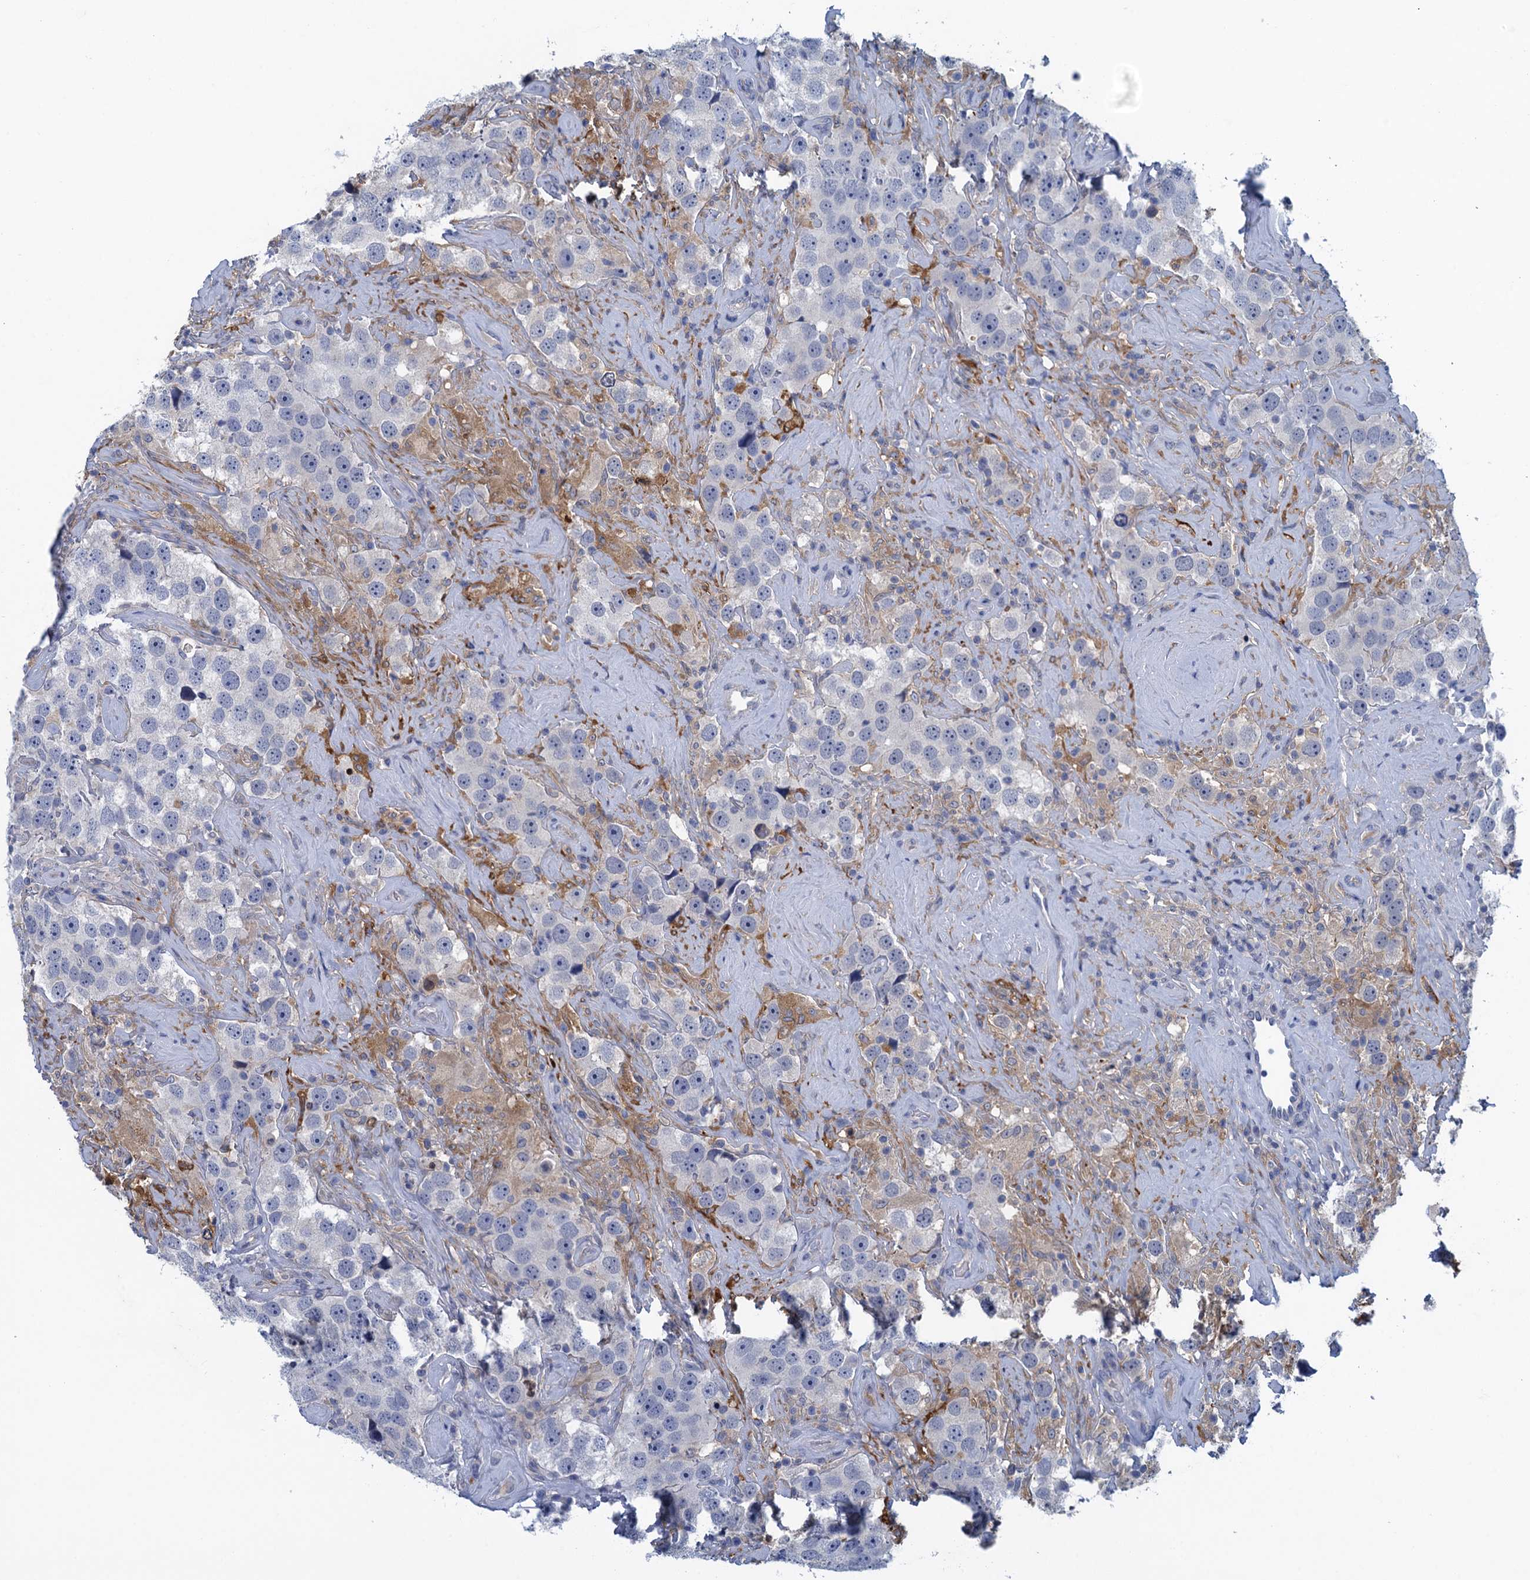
{"staining": {"intensity": "negative", "quantity": "none", "location": "none"}, "tissue": "testis cancer", "cell_type": "Tumor cells", "image_type": "cancer", "snomed": [{"axis": "morphology", "description": "Seminoma, NOS"}, {"axis": "topography", "description": "Testis"}], "caption": "Seminoma (testis) was stained to show a protein in brown. There is no significant positivity in tumor cells.", "gene": "SCEL", "patient": {"sex": "male", "age": 49}}